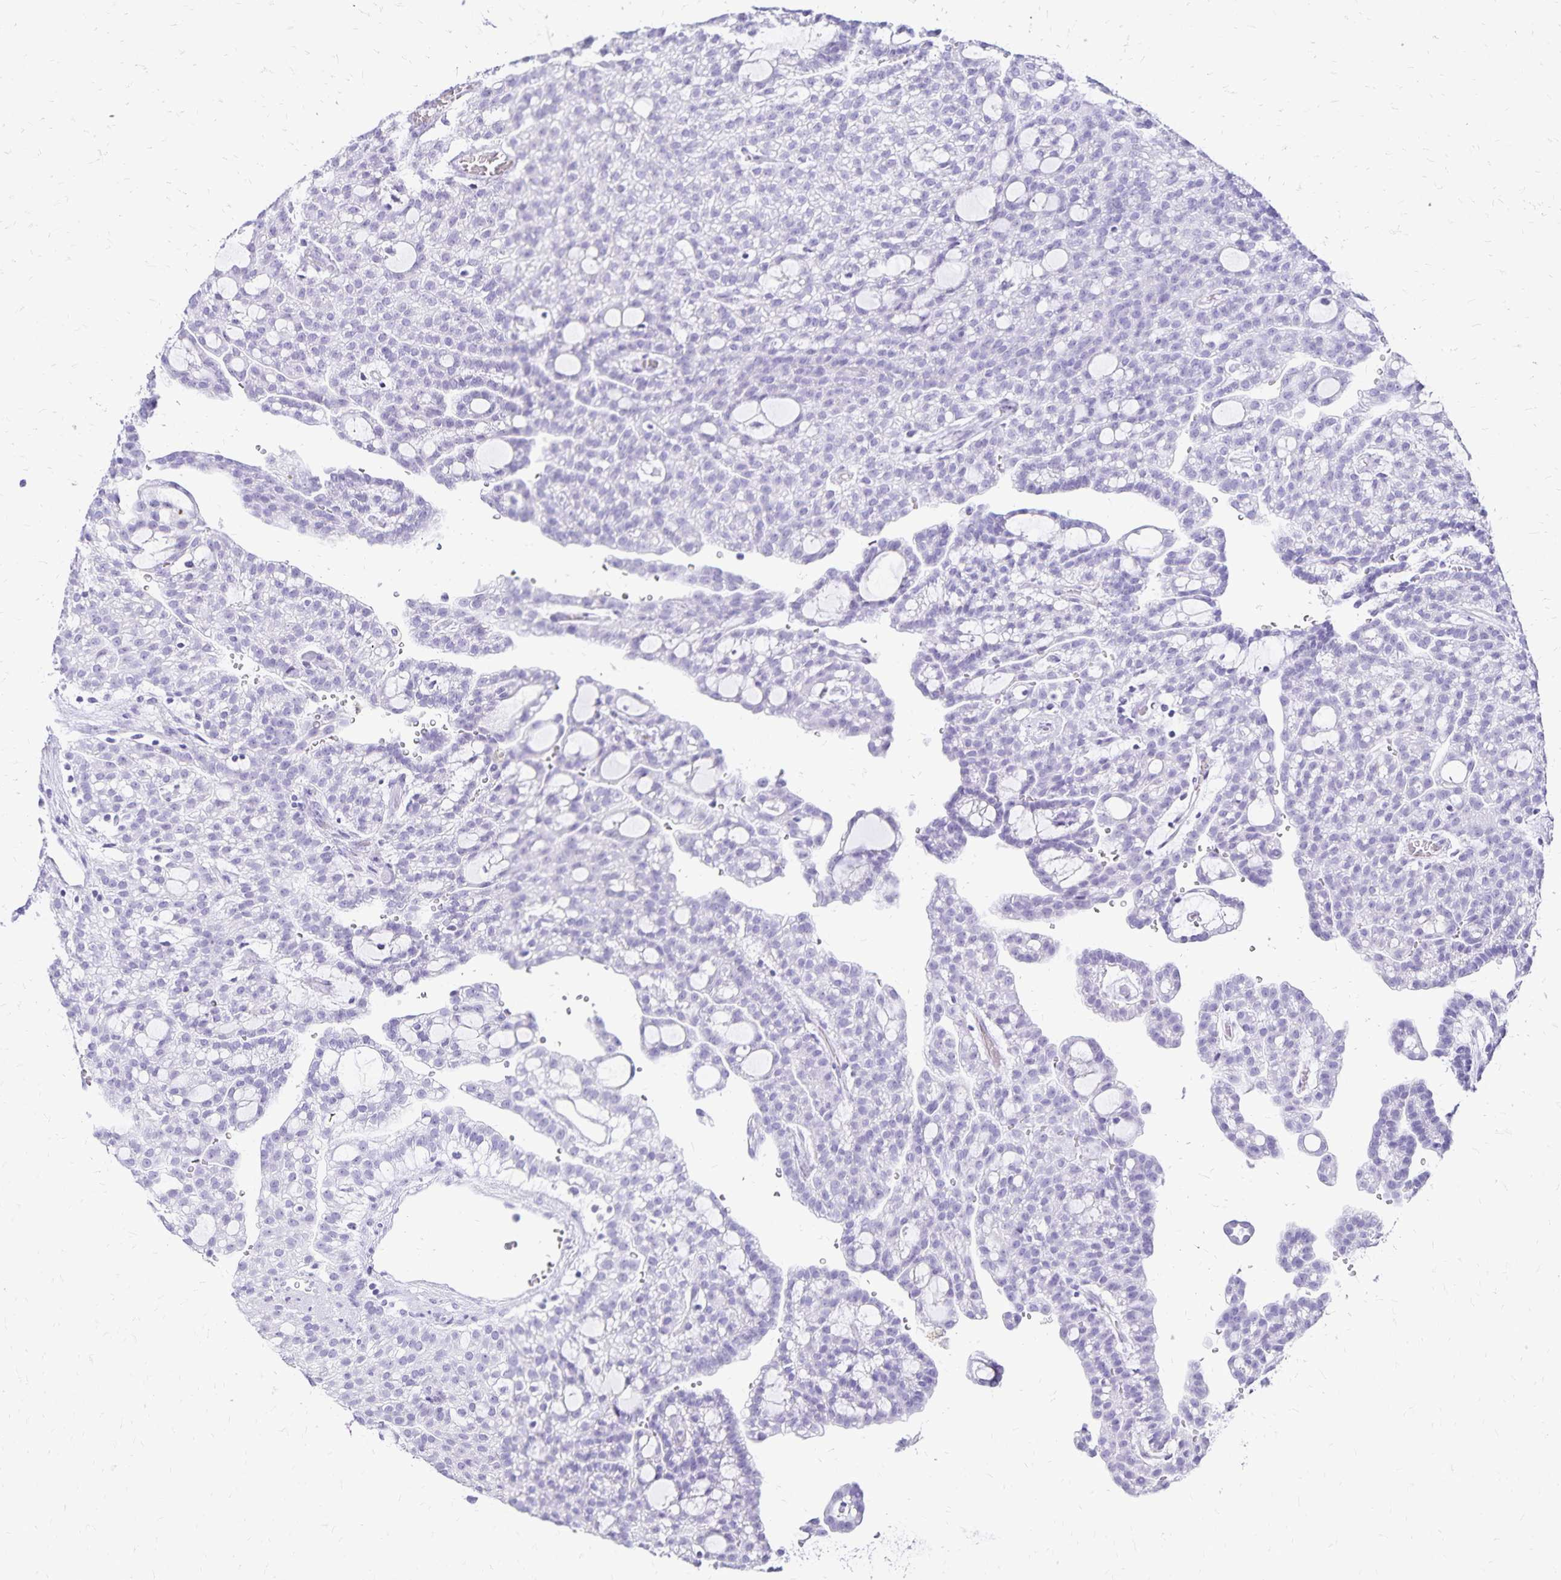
{"staining": {"intensity": "negative", "quantity": "none", "location": "none"}, "tissue": "renal cancer", "cell_type": "Tumor cells", "image_type": "cancer", "snomed": [{"axis": "morphology", "description": "Adenocarcinoma, NOS"}, {"axis": "topography", "description": "Kidney"}], "caption": "This is an immunohistochemistry (IHC) micrograph of renal cancer. There is no positivity in tumor cells.", "gene": "LIN28B", "patient": {"sex": "male", "age": 63}}